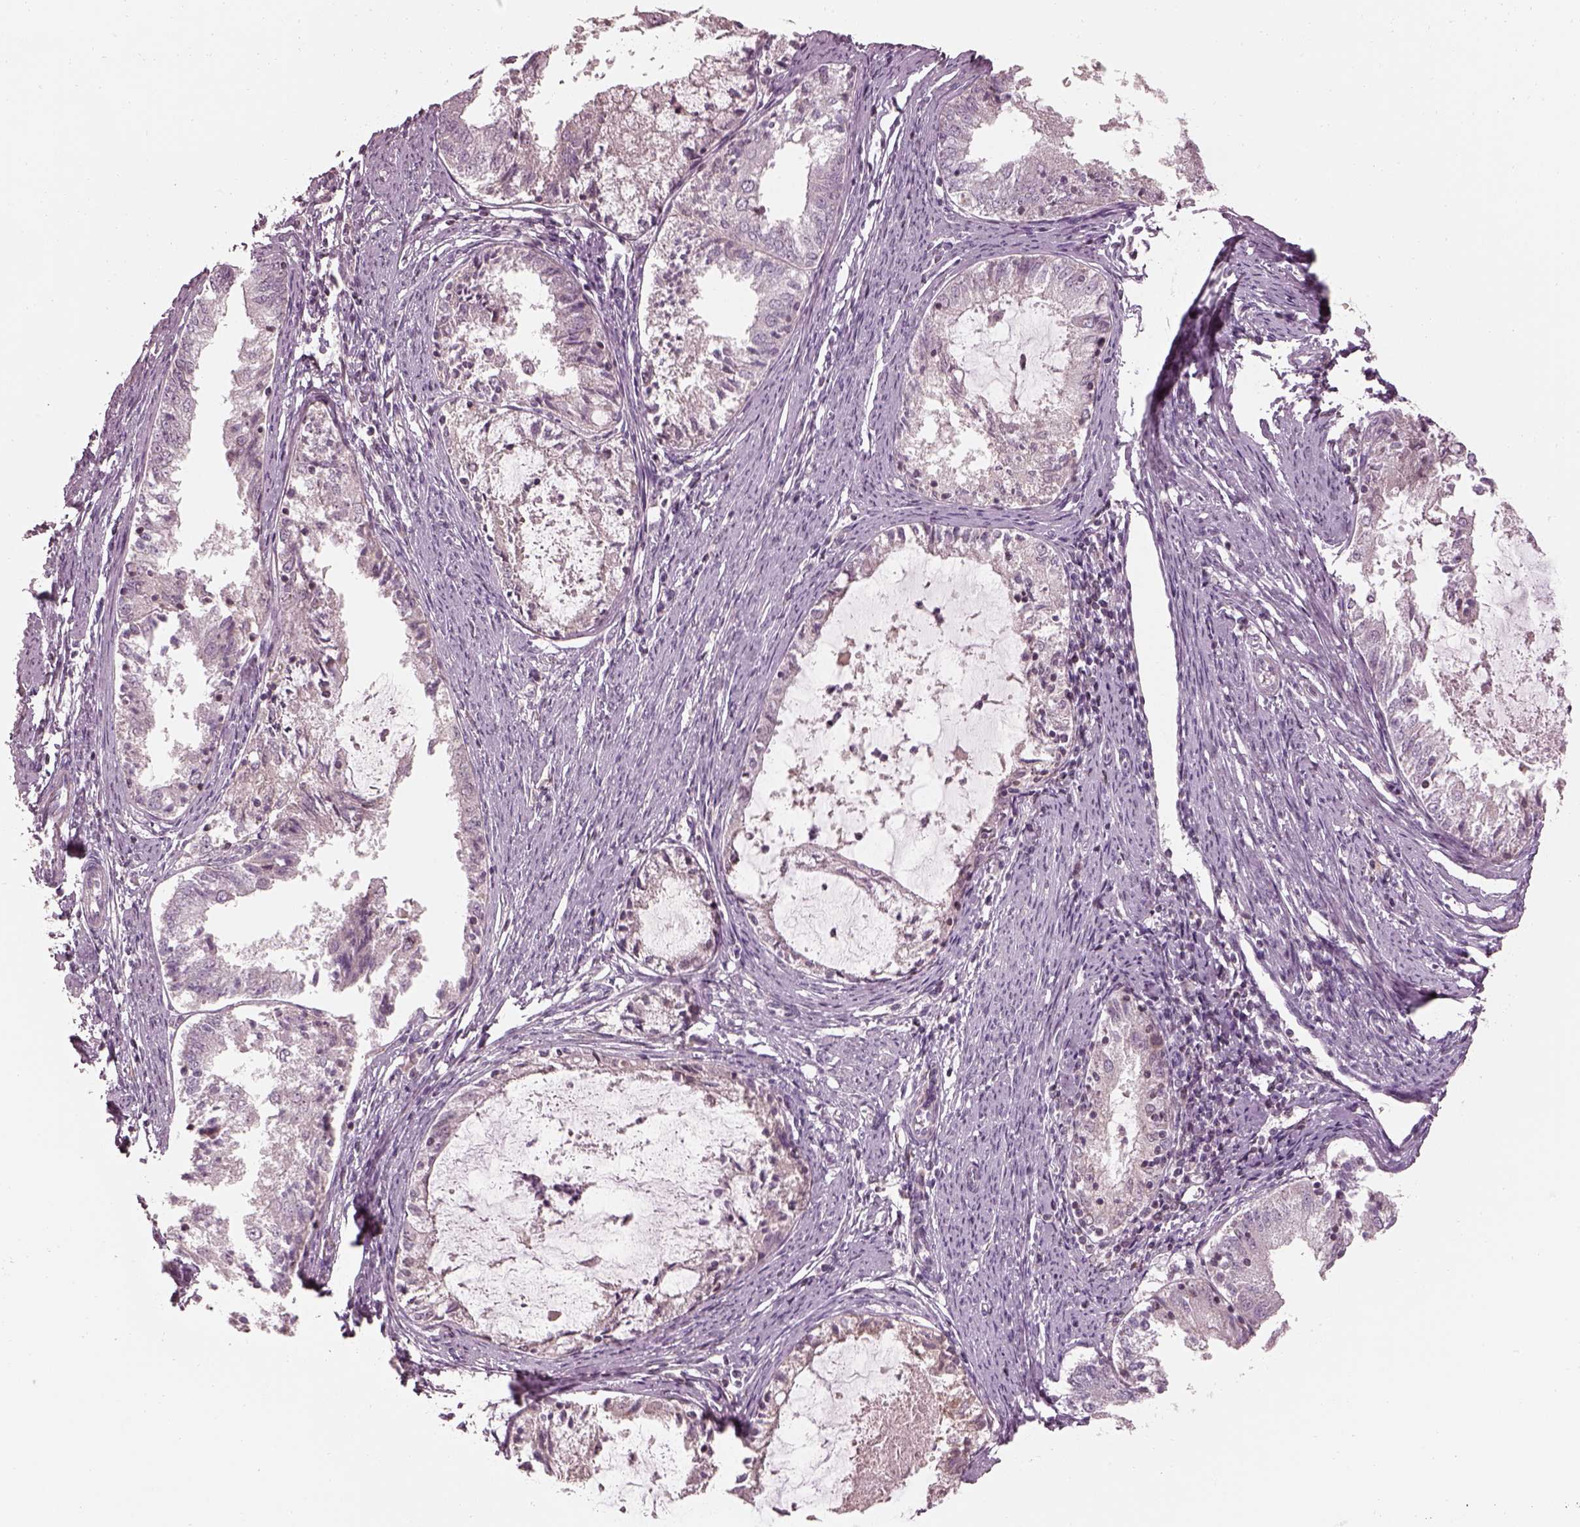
{"staining": {"intensity": "negative", "quantity": "none", "location": "none"}, "tissue": "endometrial cancer", "cell_type": "Tumor cells", "image_type": "cancer", "snomed": [{"axis": "morphology", "description": "Adenocarcinoma, NOS"}, {"axis": "topography", "description": "Endometrium"}], "caption": "Human adenocarcinoma (endometrial) stained for a protein using immunohistochemistry exhibits no expression in tumor cells.", "gene": "TLX3", "patient": {"sex": "female", "age": 57}}